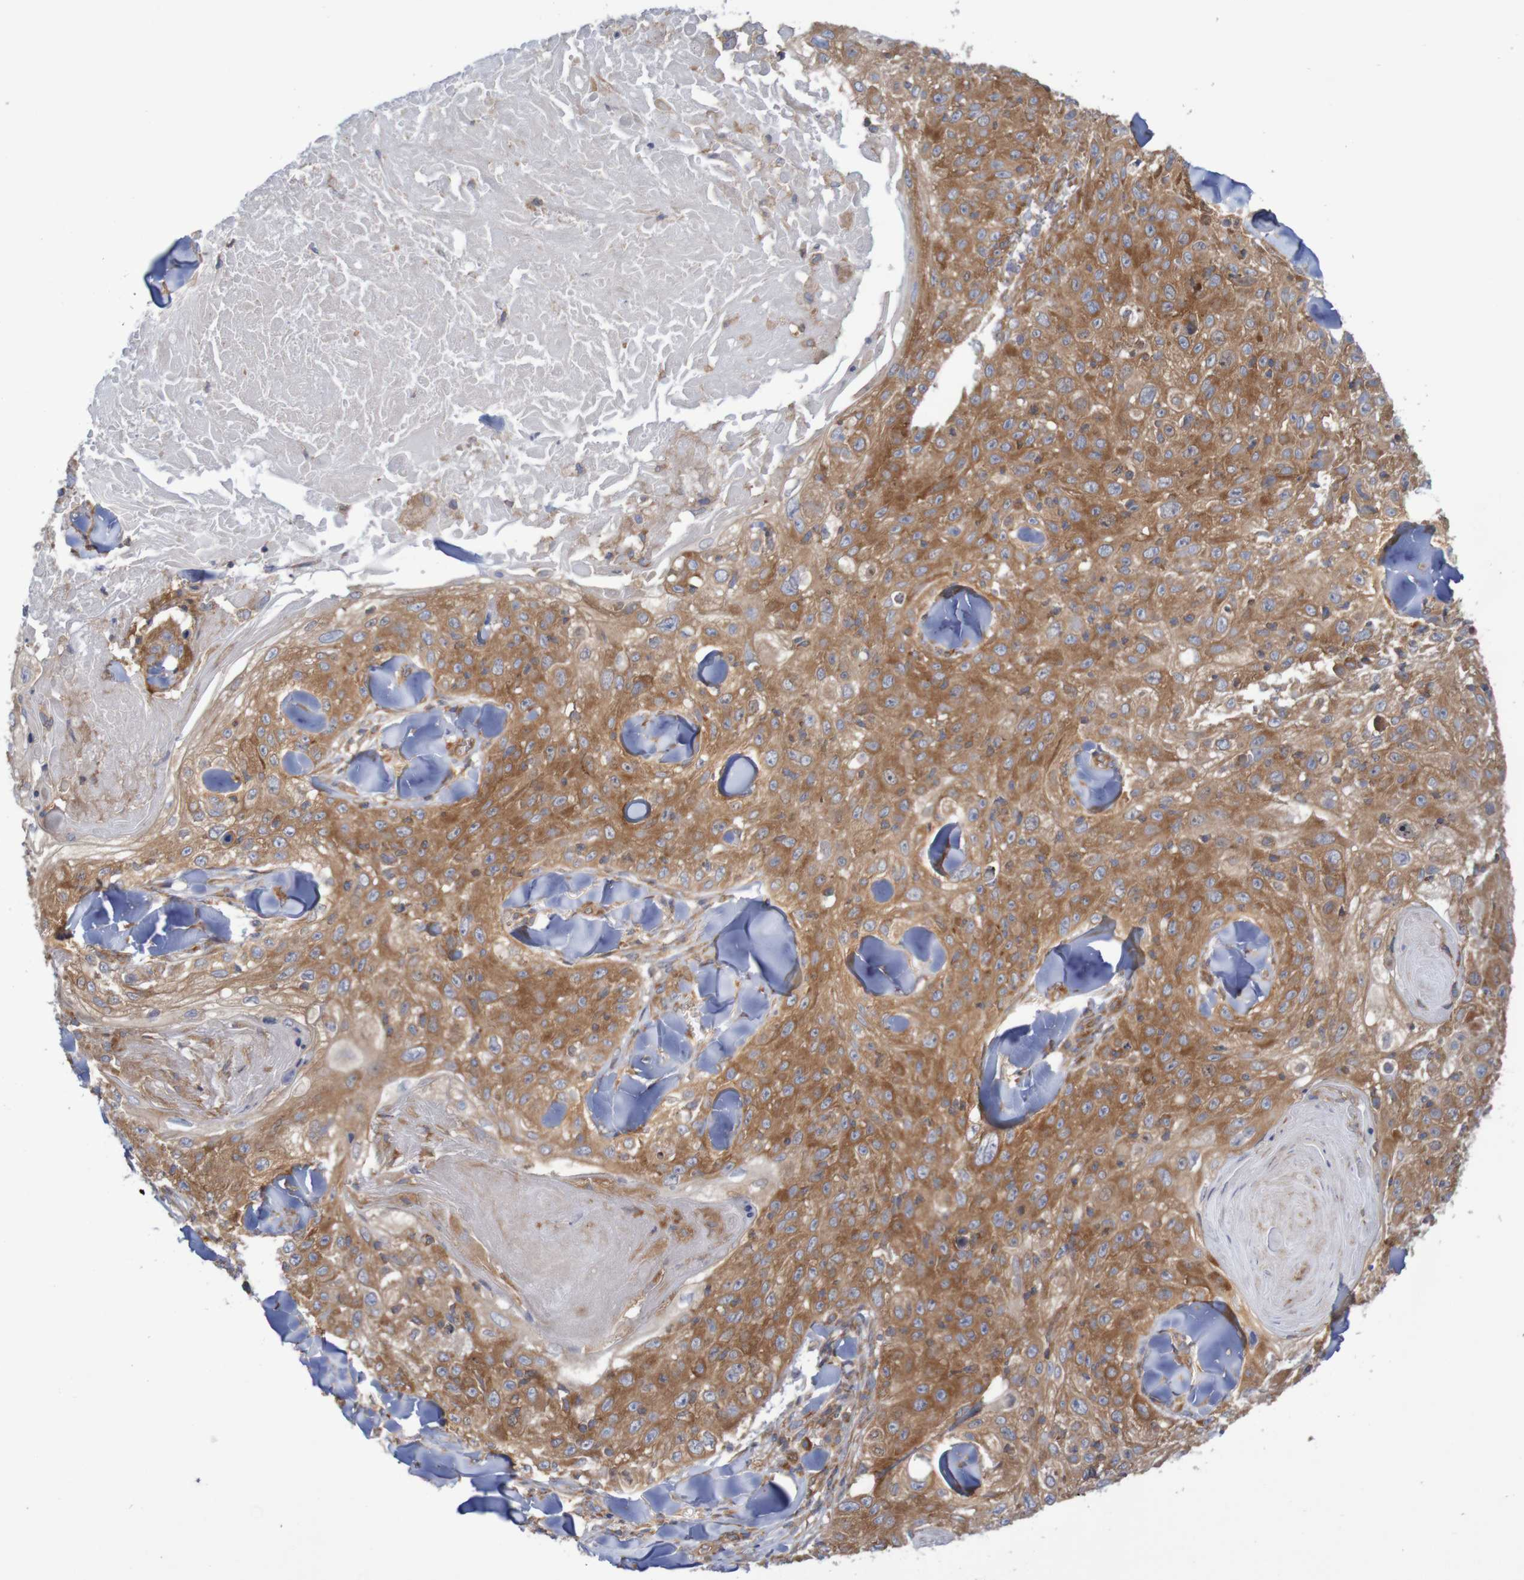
{"staining": {"intensity": "moderate", "quantity": ">75%", "location": "cytoplasmic/membranous"}, "tissue": "skin cancer", "cell_type": "Tumor cells", "image_type": "cancer", "snomed": [{"axis": "morphology", "description": "Squamous cell carcinoma, NOS"}, {"axis": "topography", "description": "Skin"}], "caption": "Tumor cells show medium levels of moderate cytoplasmic/membranous expression in approximately >75% of cells in human skin cancer (squamous cell carcinoma).", "gene": "LRRC47", "patient": {"sex": "male", "age": 86}}